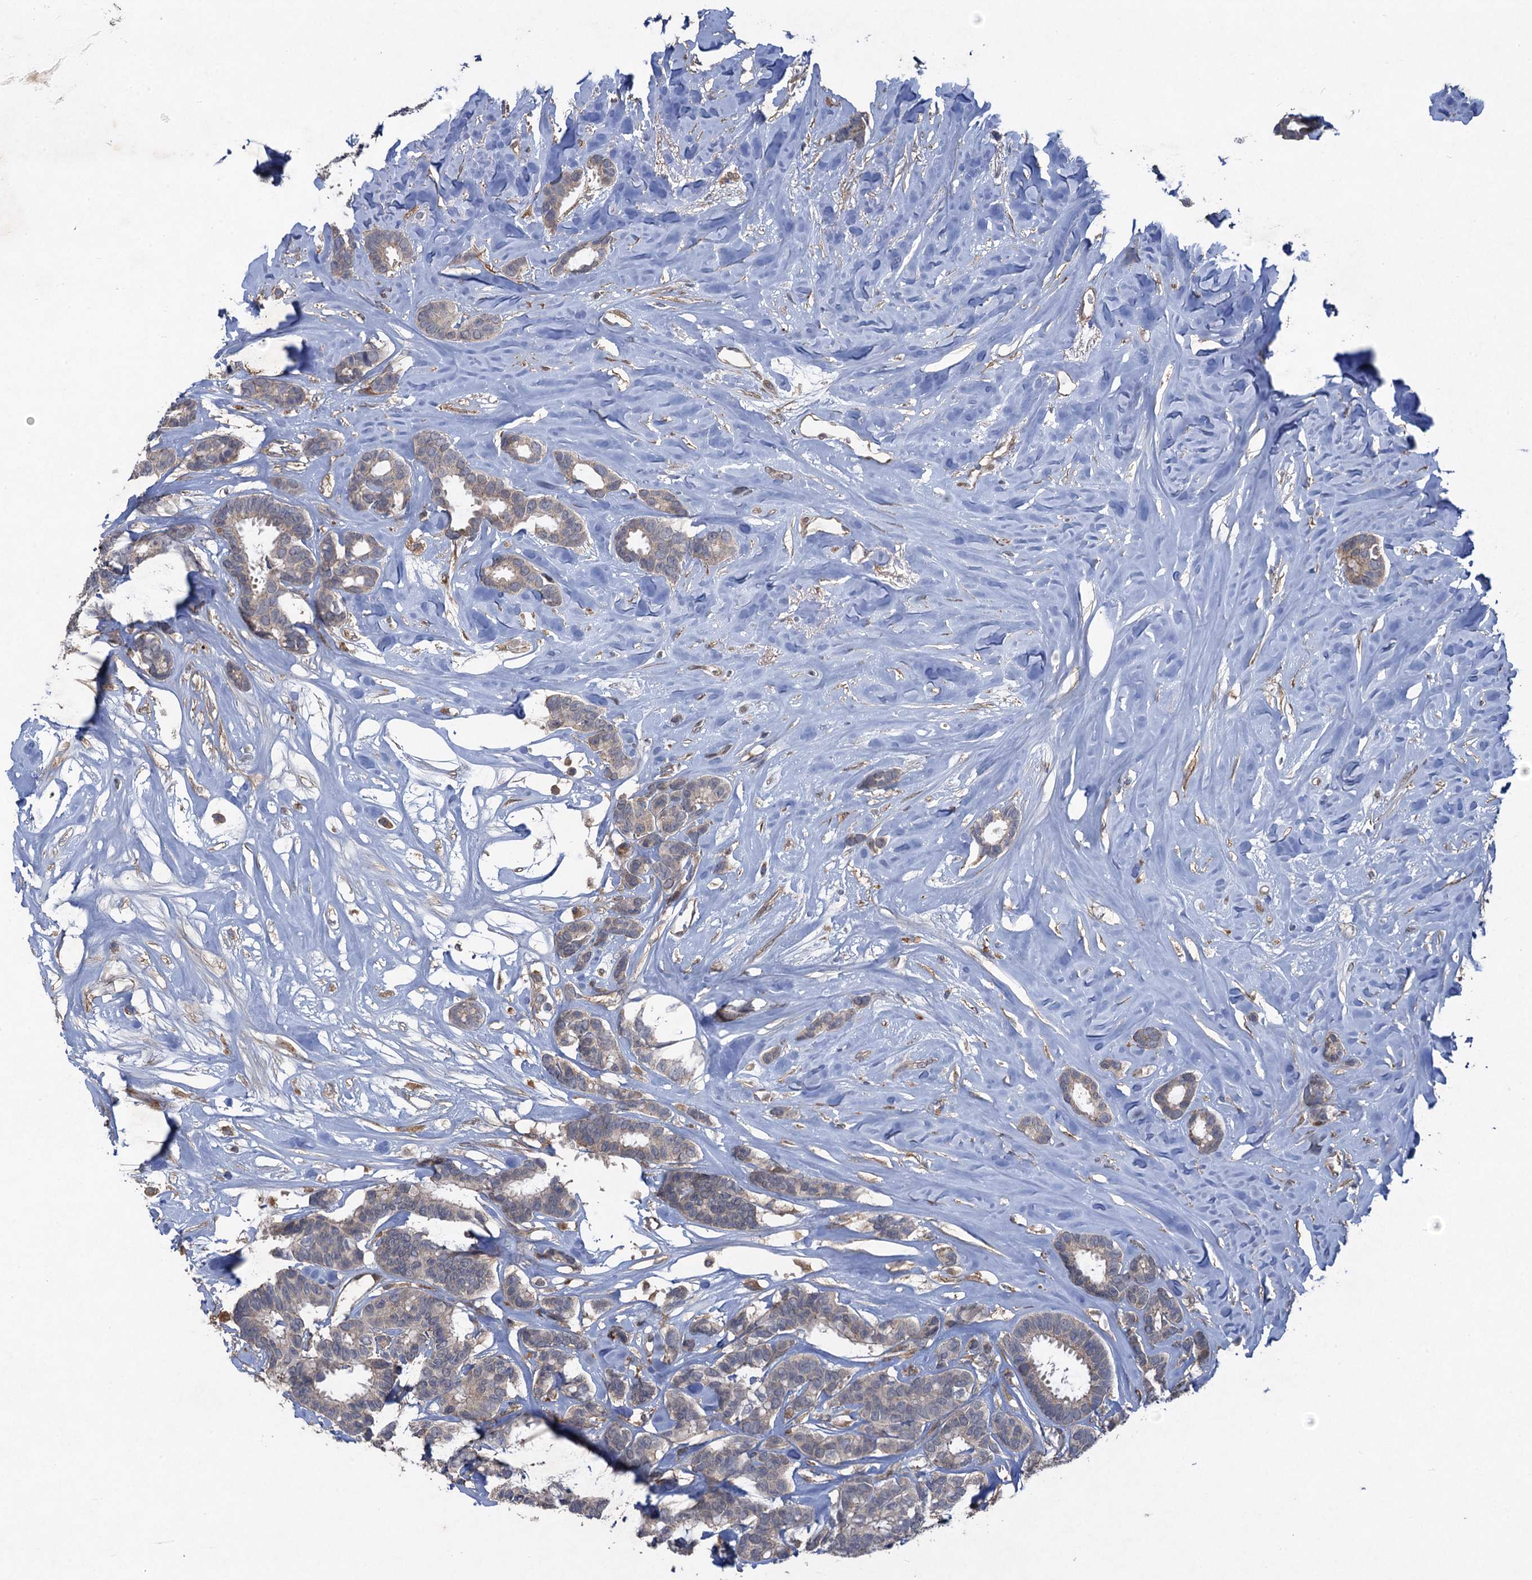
{"staining": {"intensity": "weak", "quantity": "<25%", "location": "cytoplasmic/membranous"}, "tissue": "breast cancer", "cell_type": "Tumor cells", "image_type": "cancer", "snomed": [{"axis": "morphology", "description": "Duct carcinoma"}, {"axis": "topography", "description": "Breast"}], "caption": "IHC of human breast cancer (invasive ductal carcinoma) displays no positivity in tumor cells.", "gene": "NUDT22", "patient": {"sex": "female", "age": 87}}